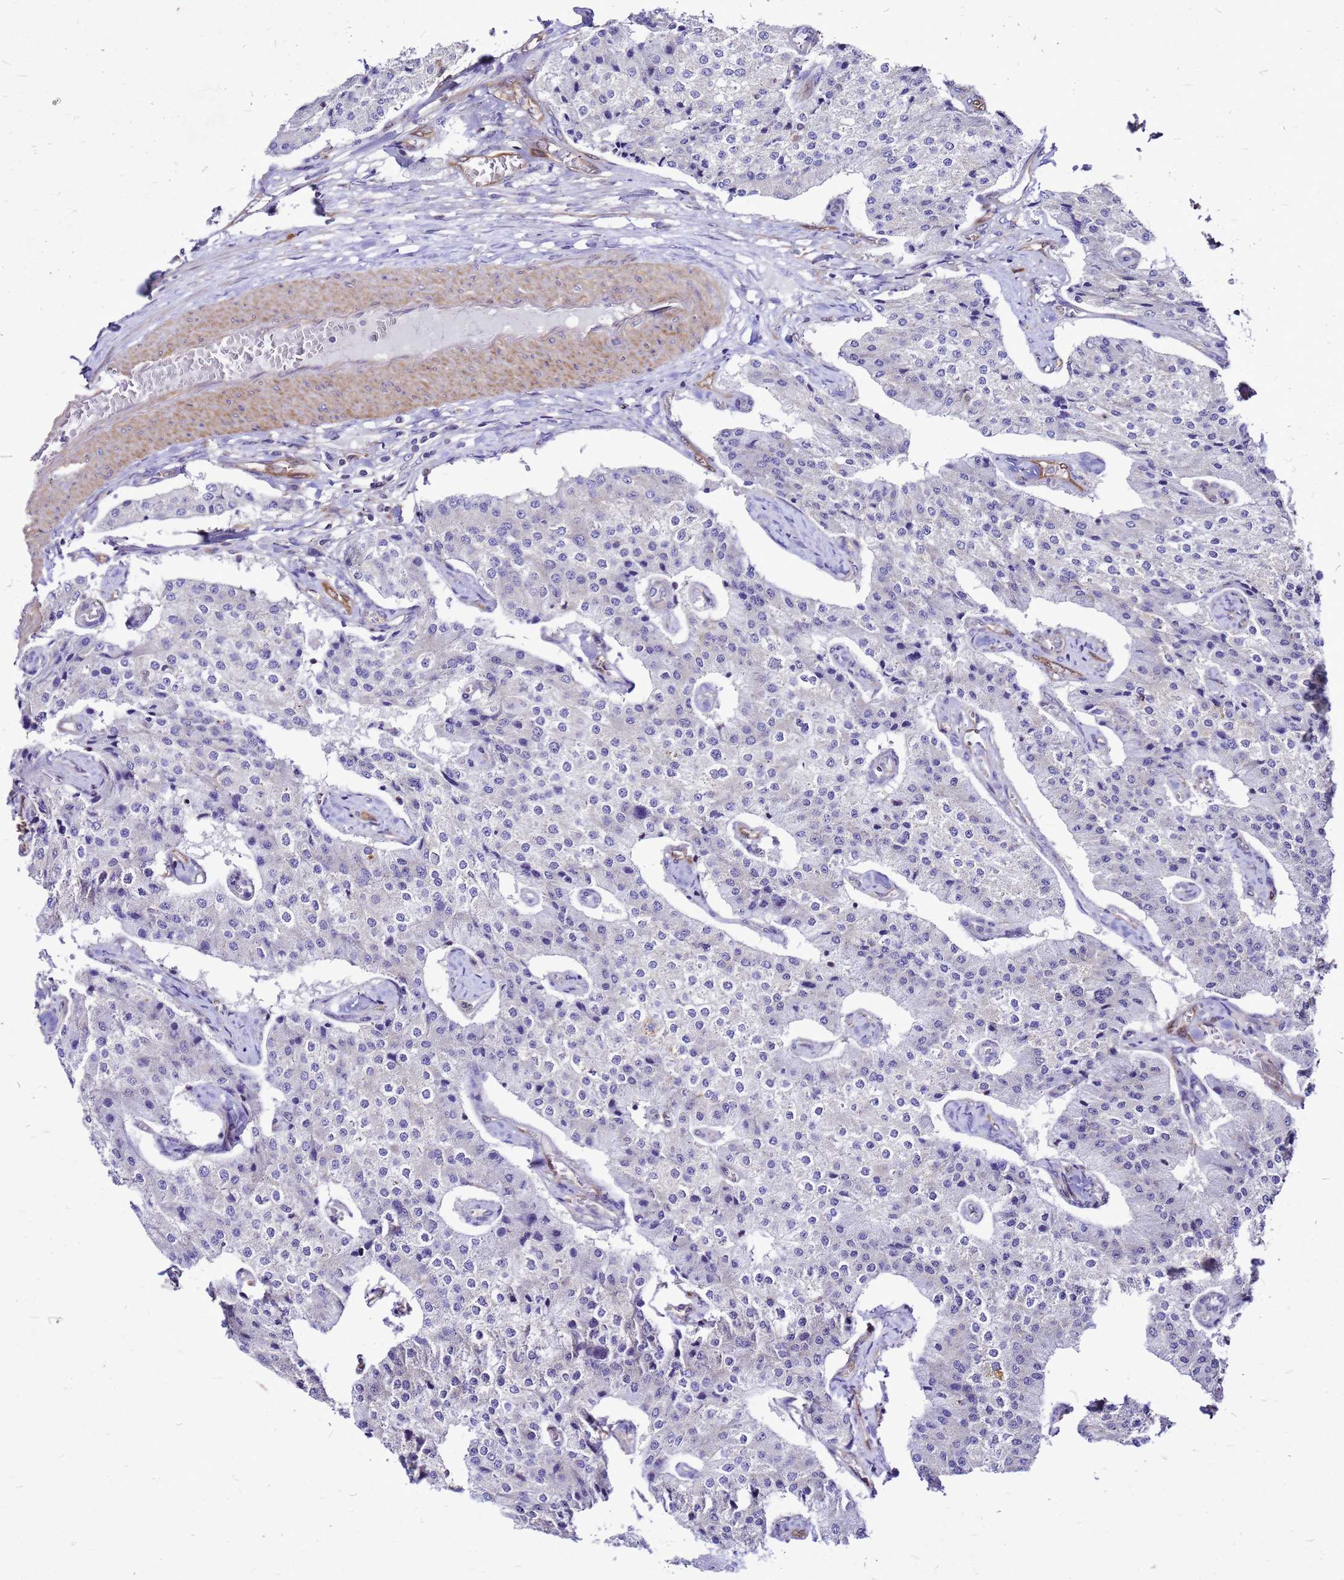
{"staining": {"intensity": "negative", "quantity": "none", "location": "none"}, "tissue": "carcinoid", "cell_type": "Tumor cells", "image_type": "cancer", "snomed": [{"axis": "morphology", "description": "Carcinoid, malignant, NOS"}, {"axis": "topography", "description": "Colon"}], "caption": "An image of human carcinoid is negative for staining in tumor cells. (DAB (3,3'-diaminobenzidine) IHC, high magnification).", "gene": "DUSP23", "patient": {"sex": "female", "age": 52}}